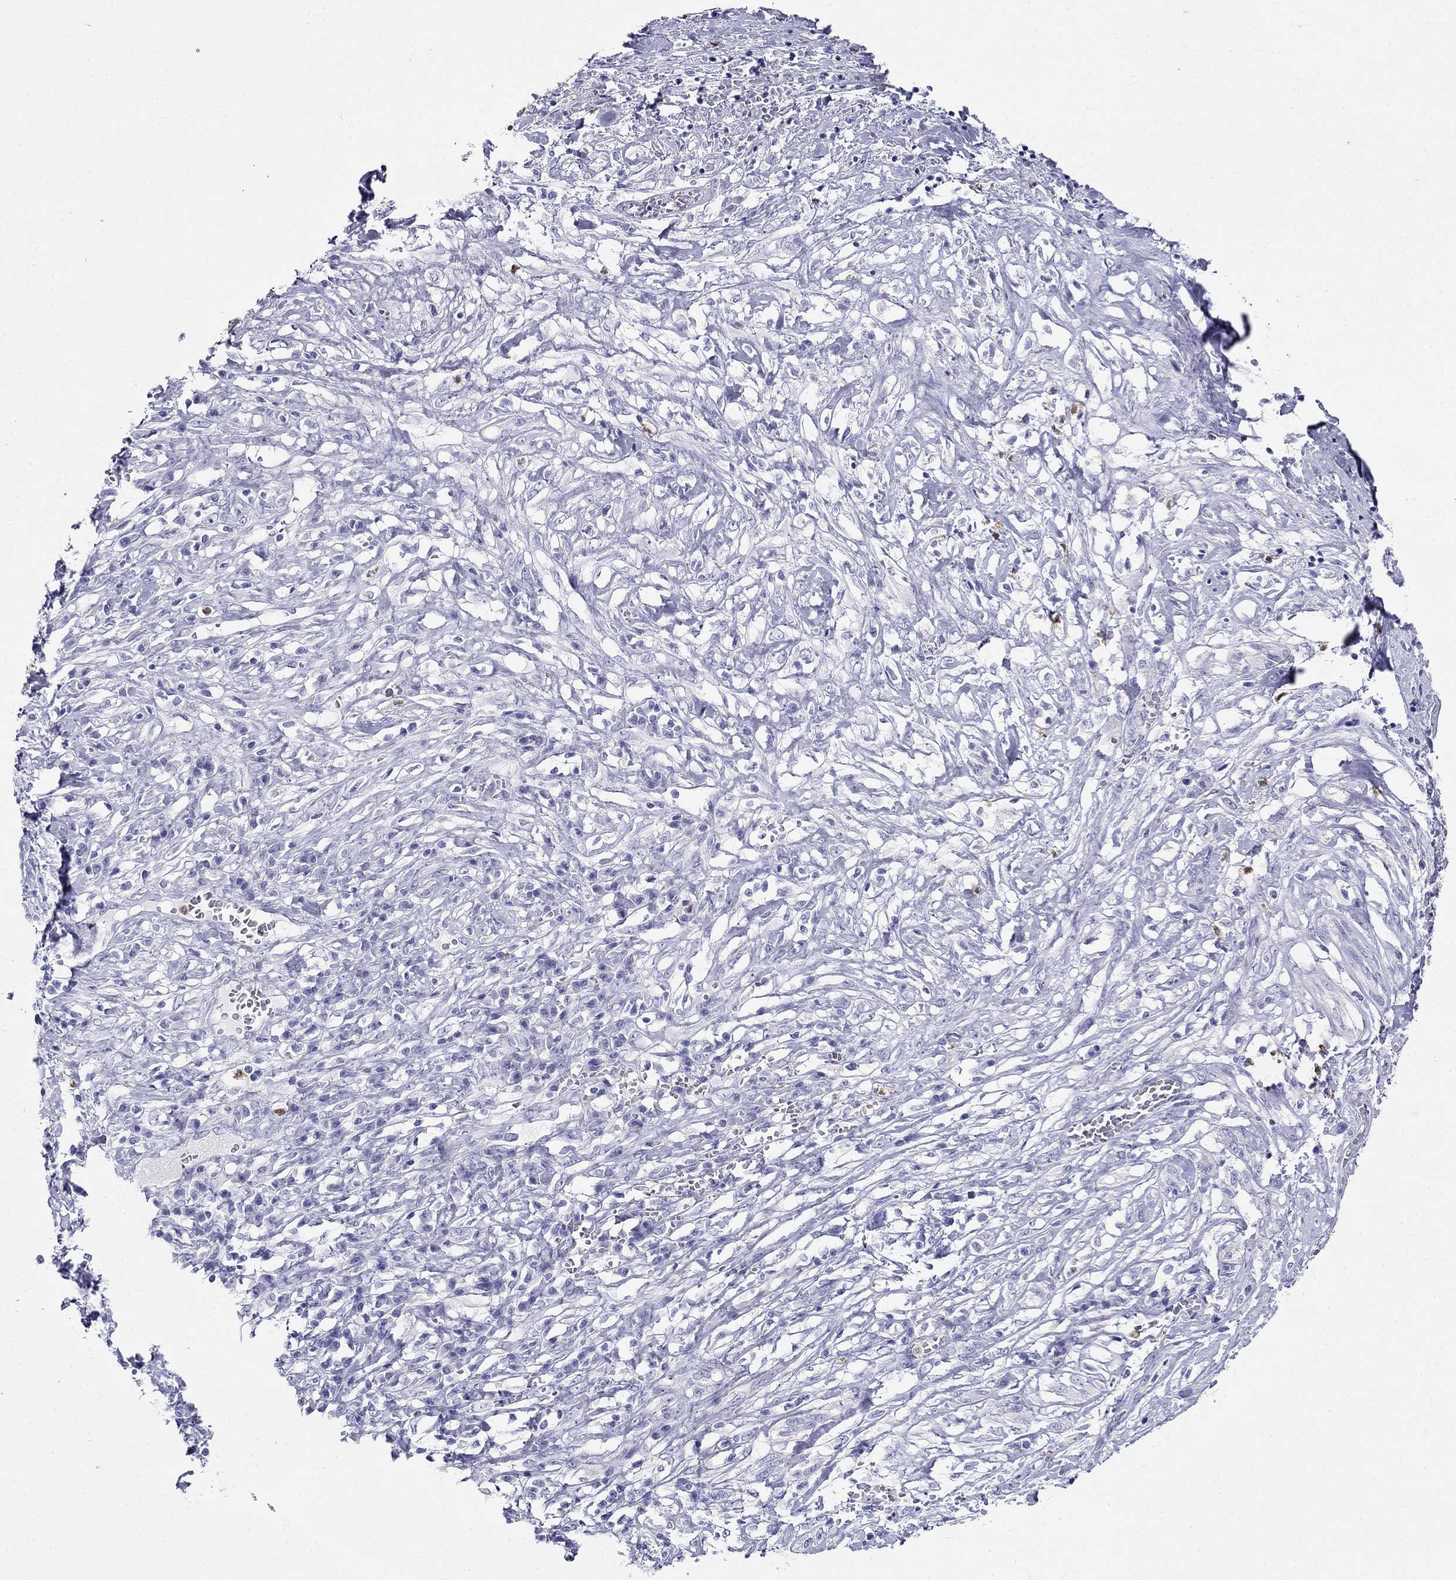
{"staining": {"intensity": "negative", "quantity": "none", "location": "none"}, "tissue": "melanoma", "cell_type": "Tumor cells", "image_type": "cancer", "snomed": [{"axis": "morphology", "description": "Malignant melanoma, NOS"}, {"axis": "topography", "description": "Skin"}], "caption": "The immunohistochemistry micrograph has no significant expression in tumor cells of melanoma tissue.", "gene": "PPP1R36", "patient": {"sex": "female", "age": 91}}